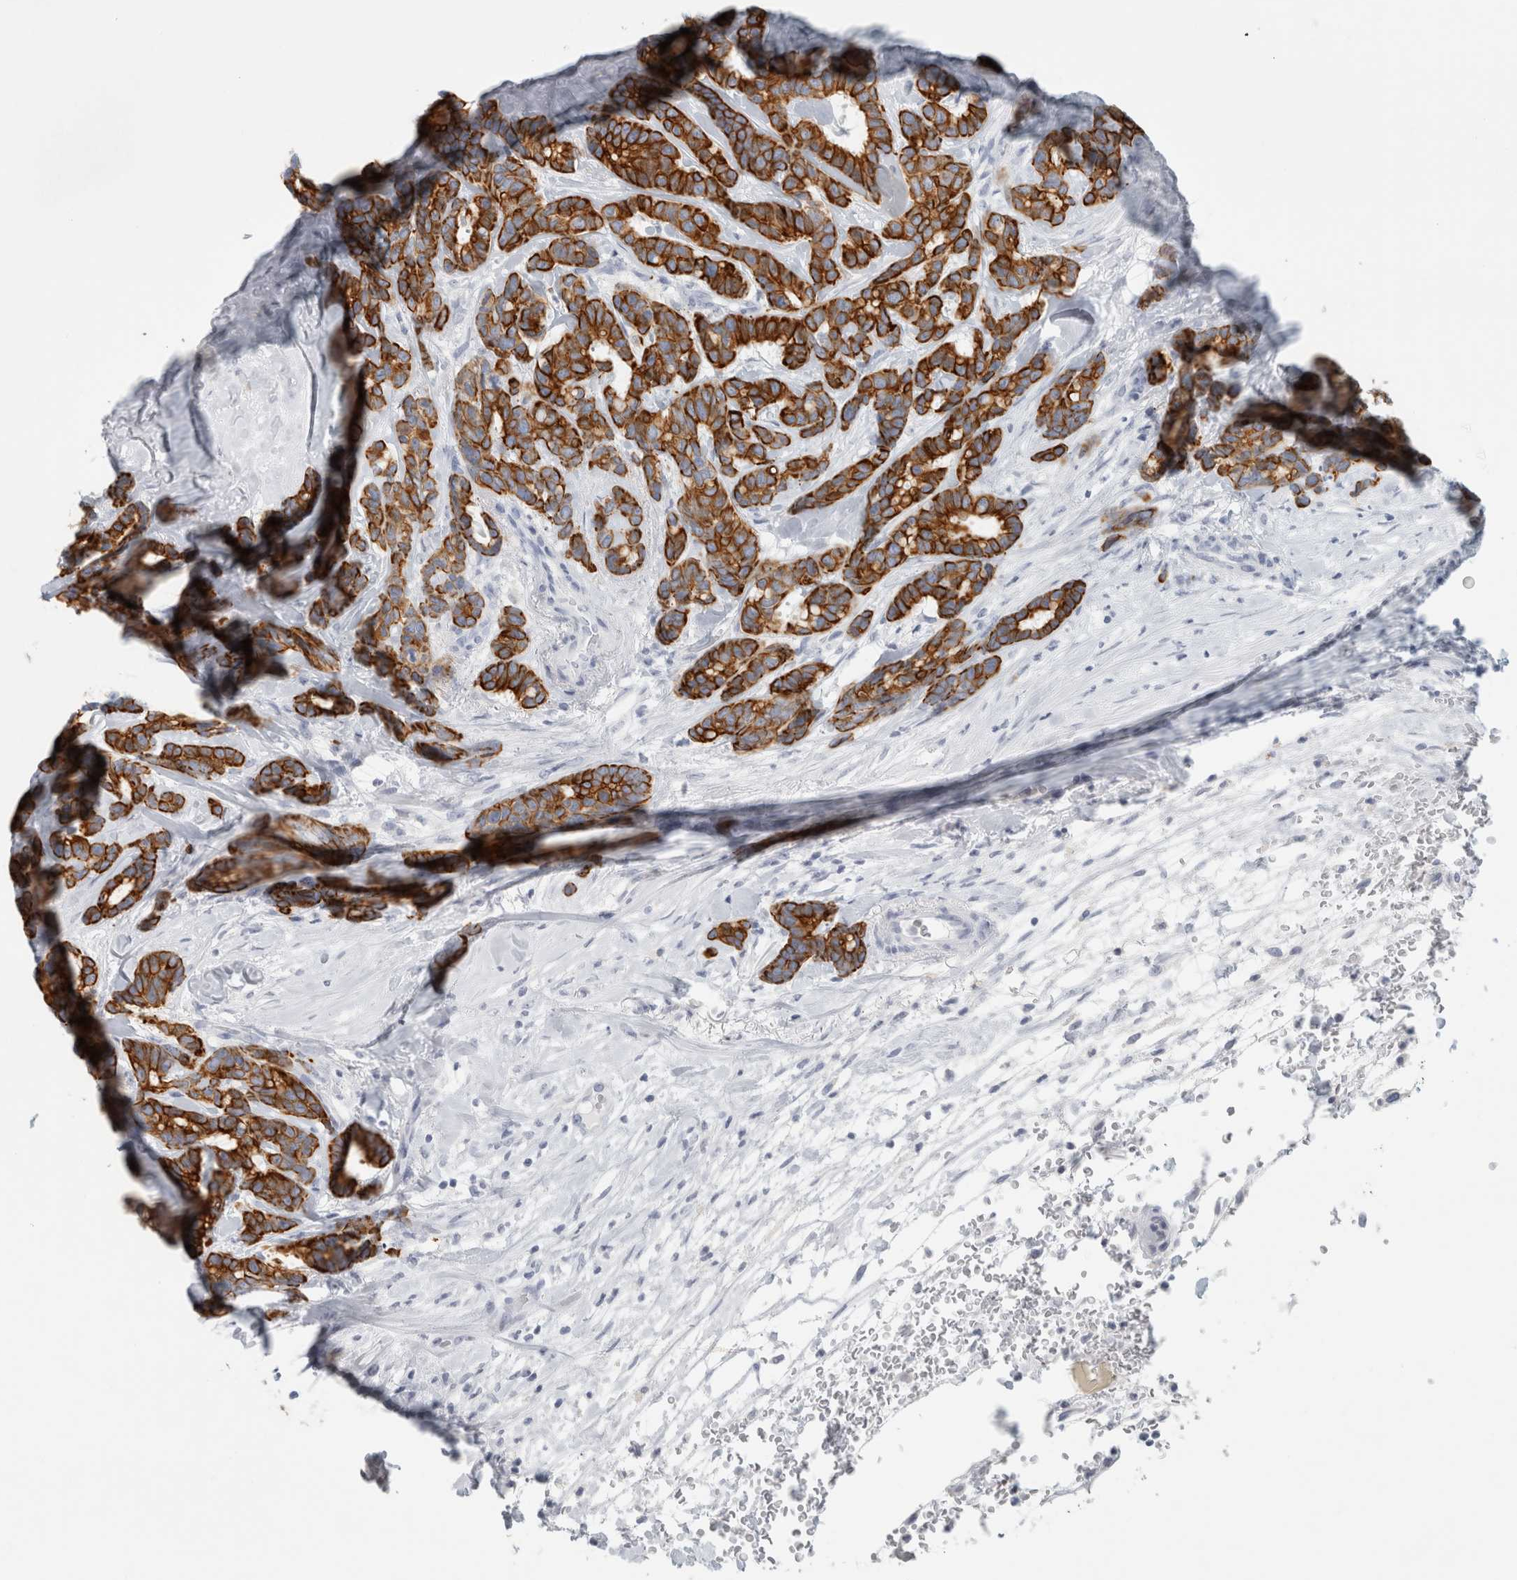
{"staining": {"intensity": "strong", "quantity": ">75%", "location": "cytoplasmic/membranous"}, "tissue": "breast cancer", "cell_type": "Tumor cells", "image_type": "cancer", "snomed": [{"axis": "morphology", "description": "Duct carcinoma"}, {"axis": "topography", "description": "Breast"}], "caption": "Human breast cancer stained with a brown dye demonstrates strong cytoplasmic/membranous positive positivity in about >75% of tumor cells.", "gene": "SLC28A3", "patient": {"sex": "female", "age": 87}}